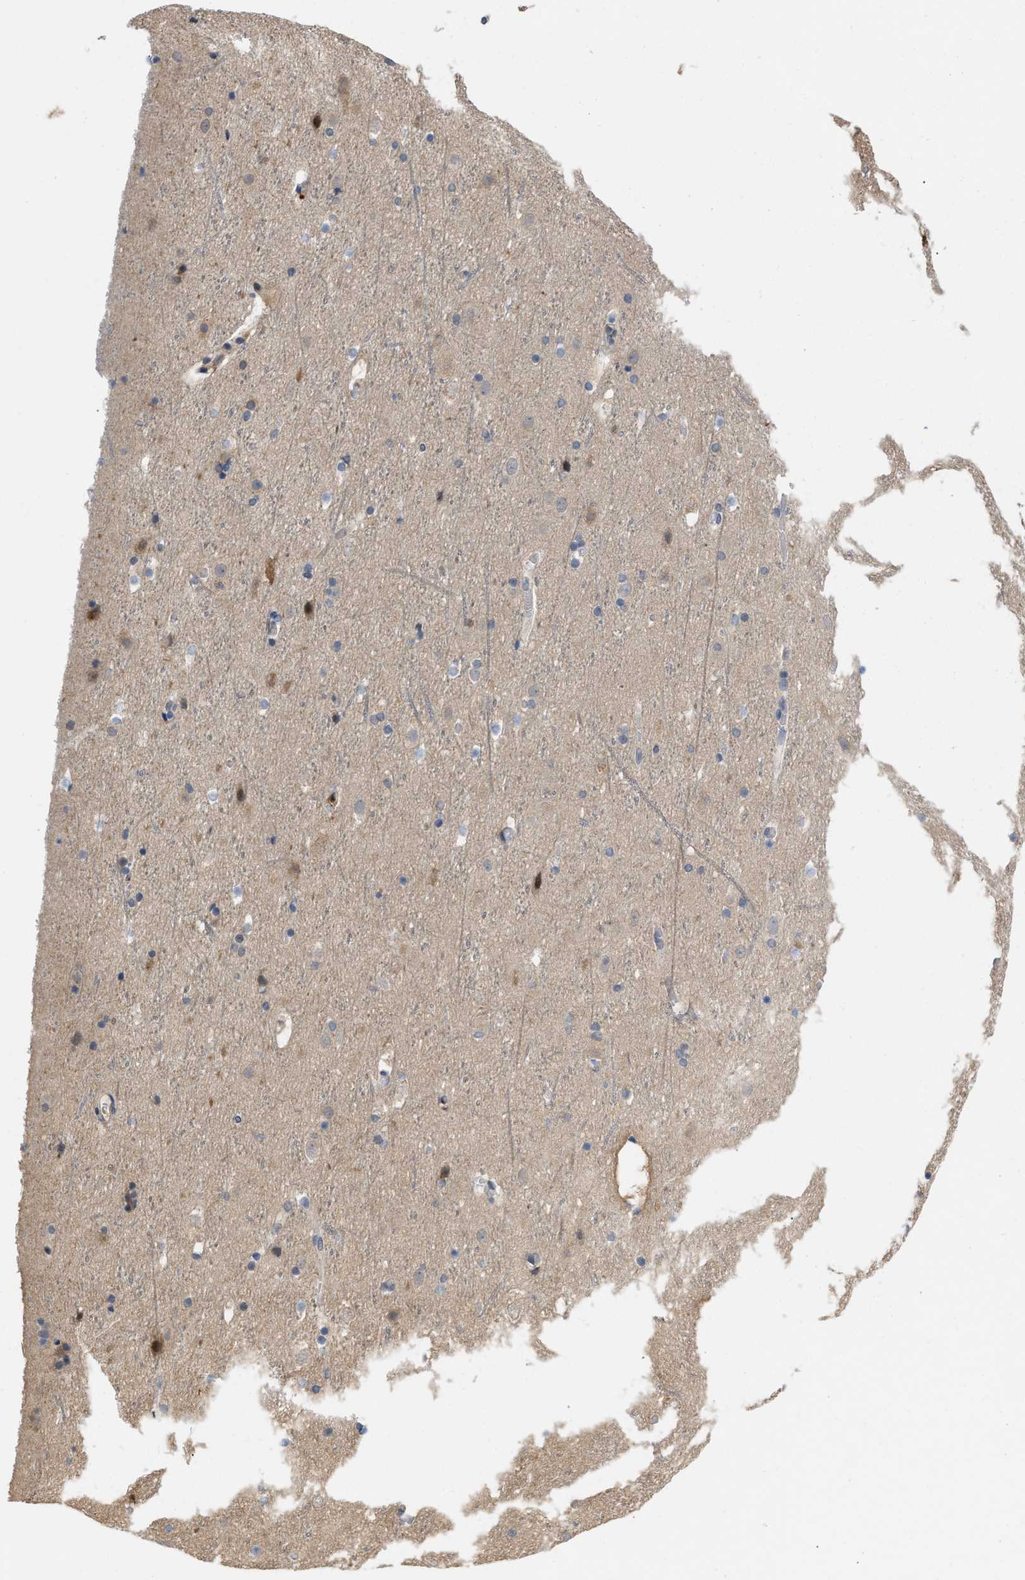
{"staining": {"intensity": "negative", "quantity": "none", "location": "none"}, "tissue": "cerebral cortex", "cell_type": "Endothelial cells", "image_type": "normal", "snomed": [{"axis": "morphology", "description": "Normal tissue, NOS"}, {"axis": "topography", "description": "Cerebral cortex"}], "caption": "A histopathology image of cerebral cortex stained for a protein displays no brown staining in endothelial cells. (DAB immunohistochemistry visualized using brightfield microscopy, high magnification).", "gene": "CSNK1A1", "patient": {"sex": "male", "age": 45}}